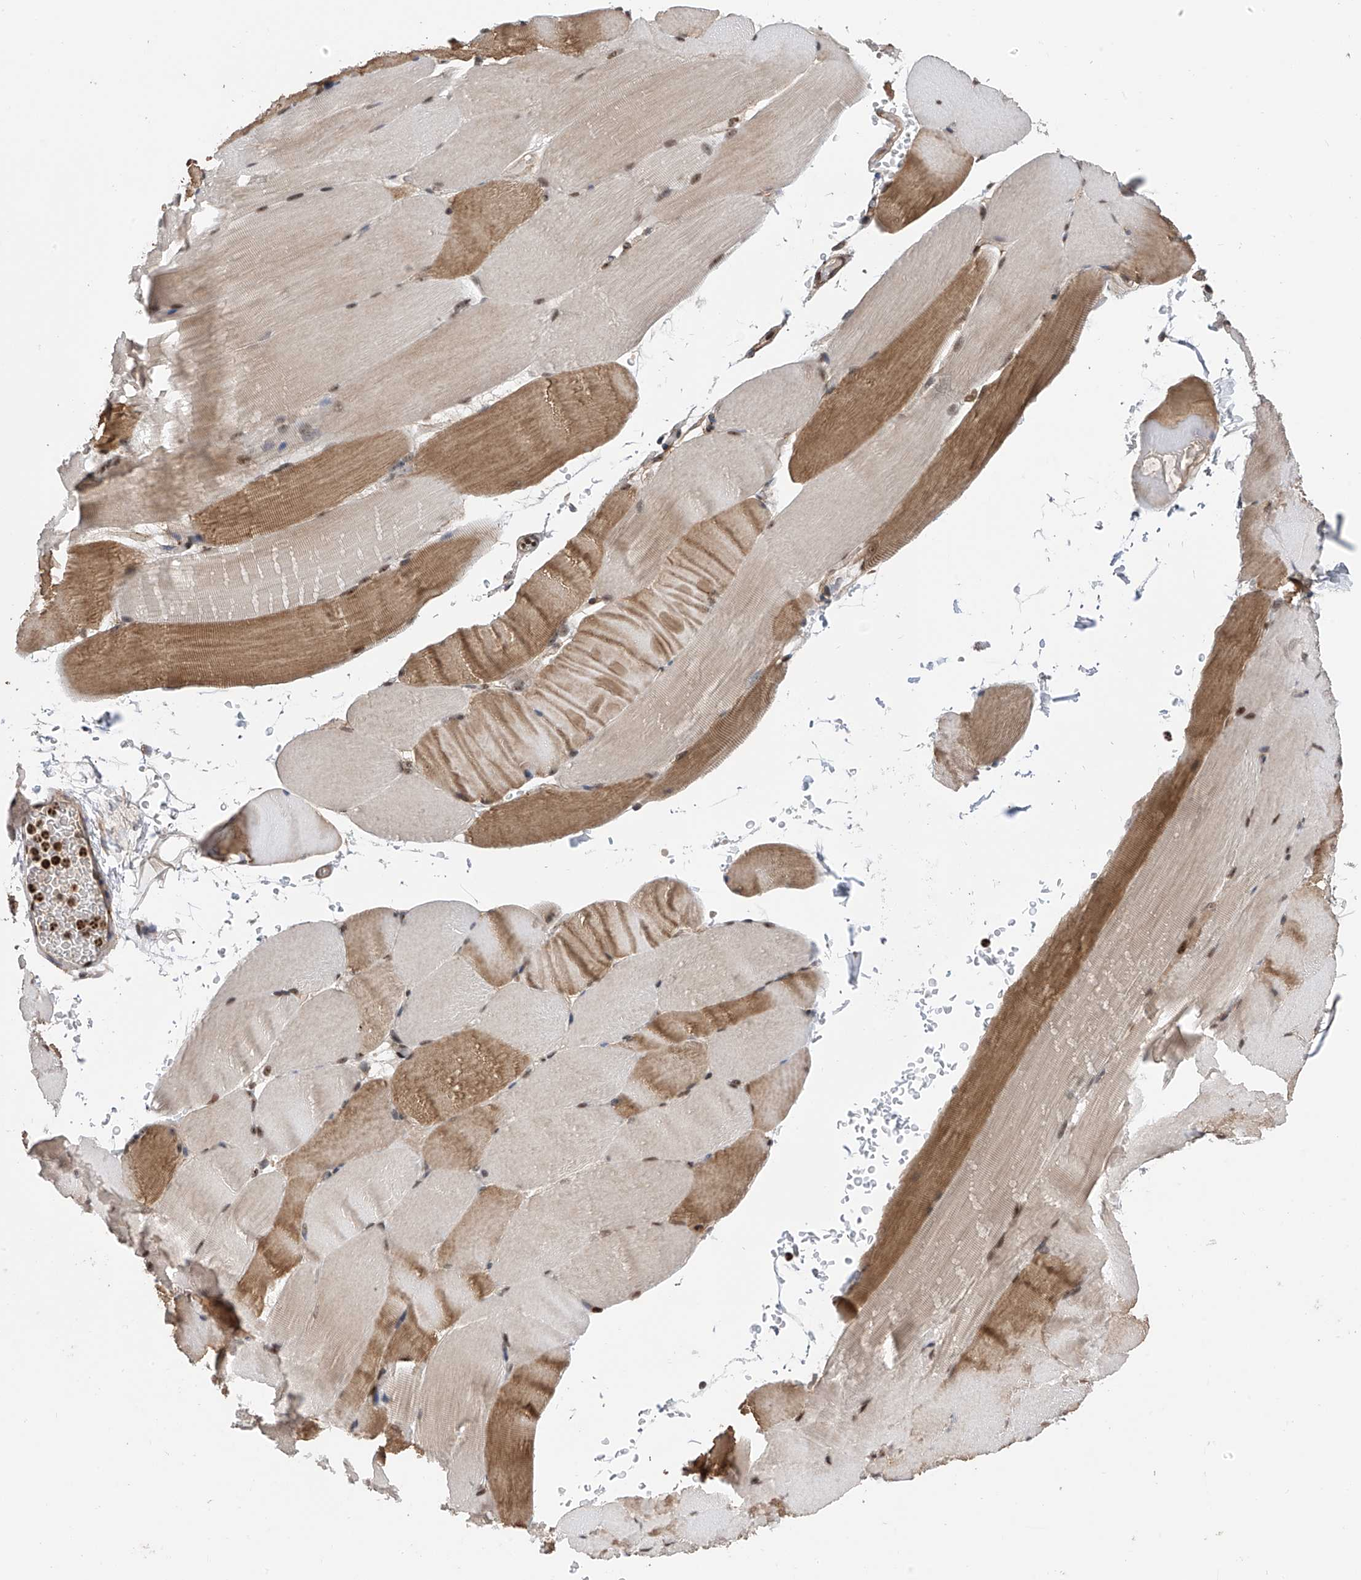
{"staining": {"intensity": "moderate", "quantity": "25%-75%", "location": "cytoplasmic/membranous,nuclear"}, "tissue": "skeletal muscle", "cell_type": "Myocytes", "image_type": "normal", "snomed": [{"axis": "morphology", "description": "Normal tissue, NOS"}, {"axis": "topography", "description": "Skeletal muscle"}, {"axis": "topography", "description": "Parathyroid gland"}], "caption": "Protein expression analysis of benign human skeletal muscle reveals moderate cytoplasmic/membranous,nuclear expression in about 25%-75% of myocytes.", "gene": "DNAJC9", "patient": {"sex": "female", "age": 37}}